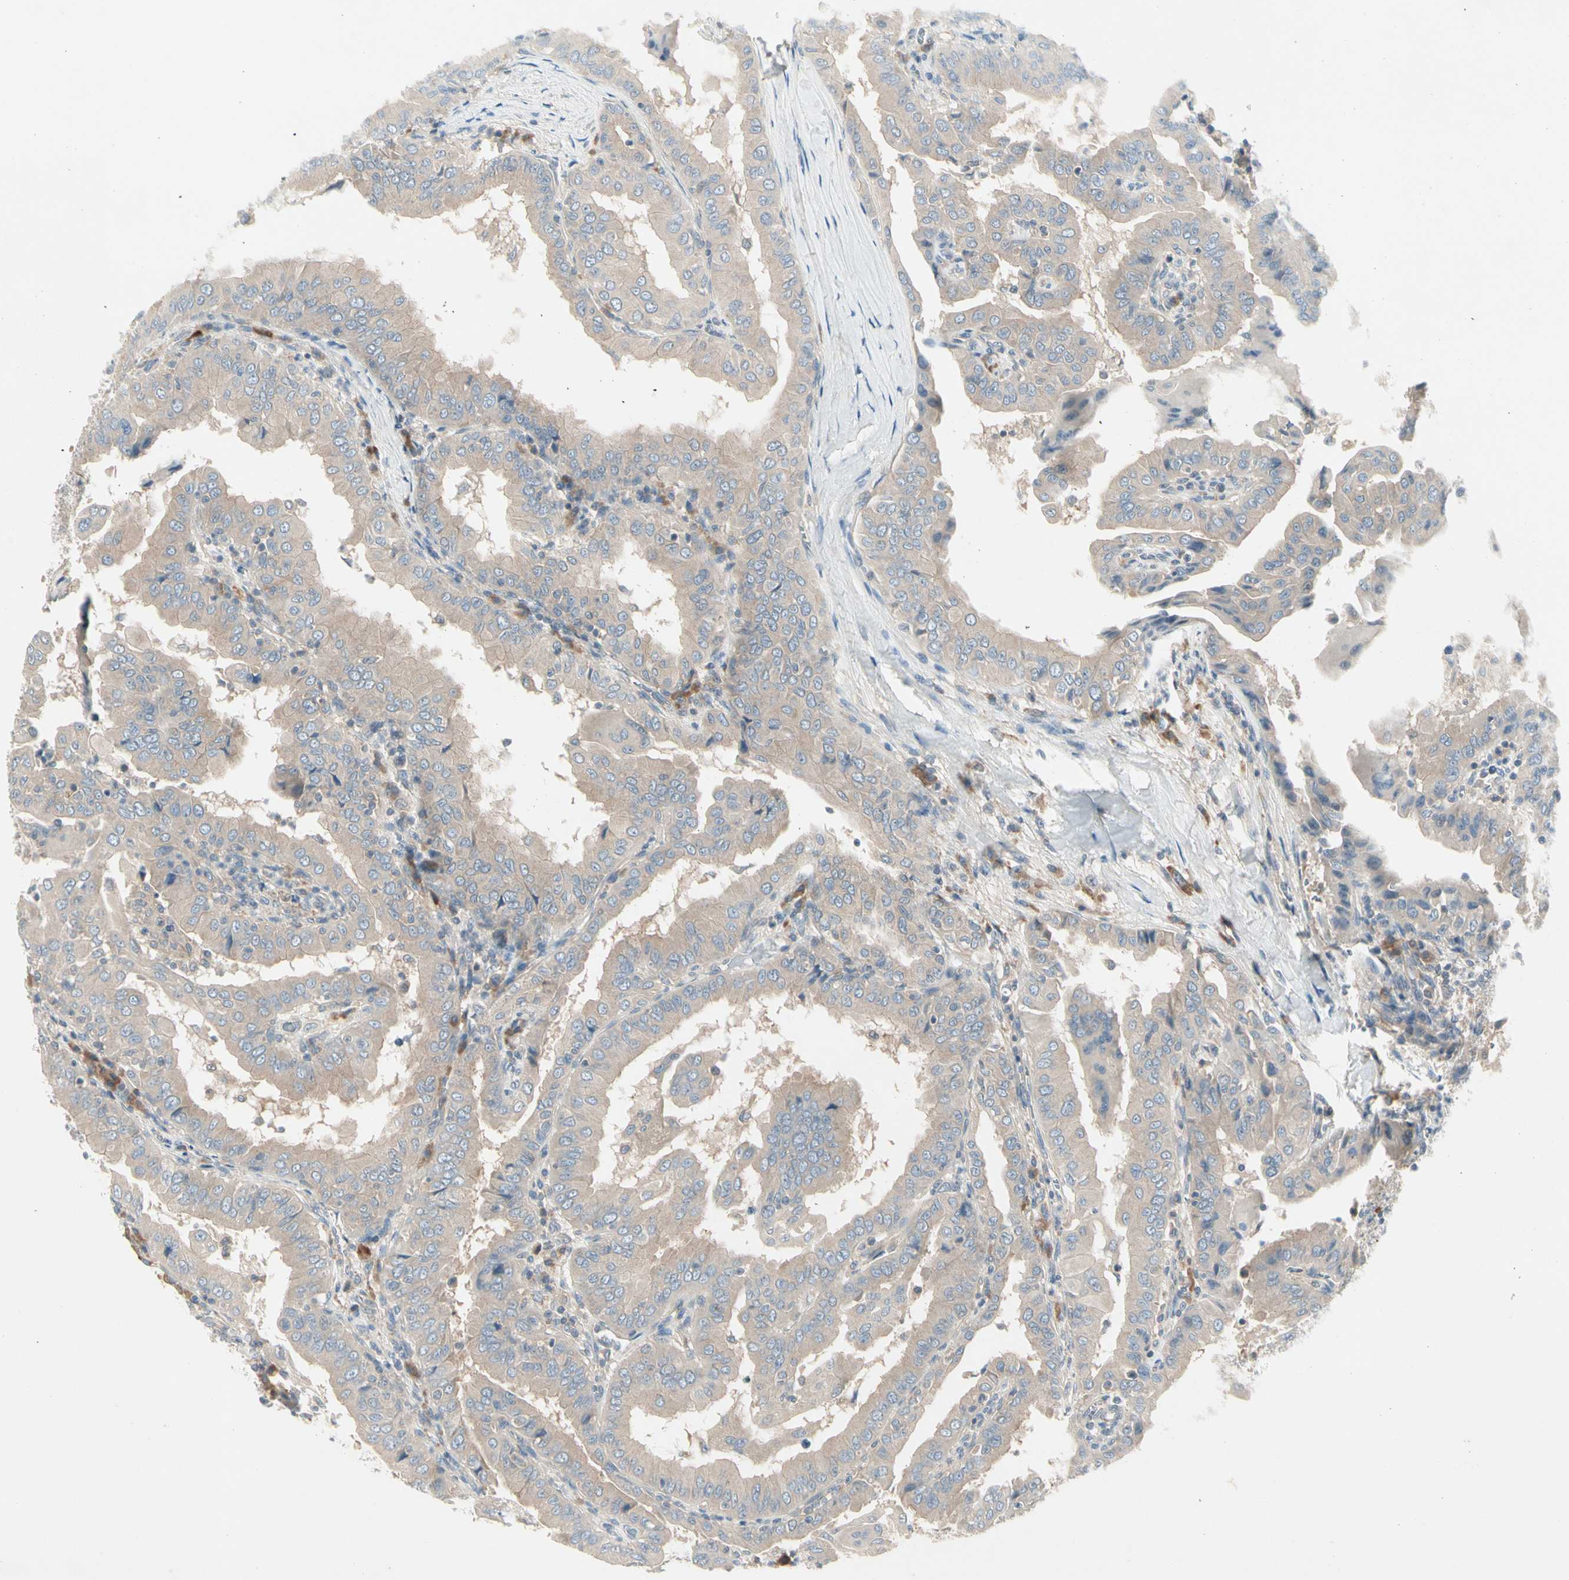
{"staining": {"intensity": "weak", "quantity": ">75%", "location": "cytoplasmic/membranous"}, "tissue": "thyroid cancer", "cell_type": "Tumor cells", "image_type": "cancer", "snomed": [{"axis": "morphology", "description": "Papillary adenocarcinoma, NOS"}, {"axis": "topography", "description": "Thyroid gland"}], "caption": "Human papillary adenocarcinoma (thyroid) stained for a protein (brown) reveals weak cytoplasmic/membranous positive staining in about >75% of tumor cells.", "gene": "IL1R1", "patient": {"sex": "male", "age": 33}}